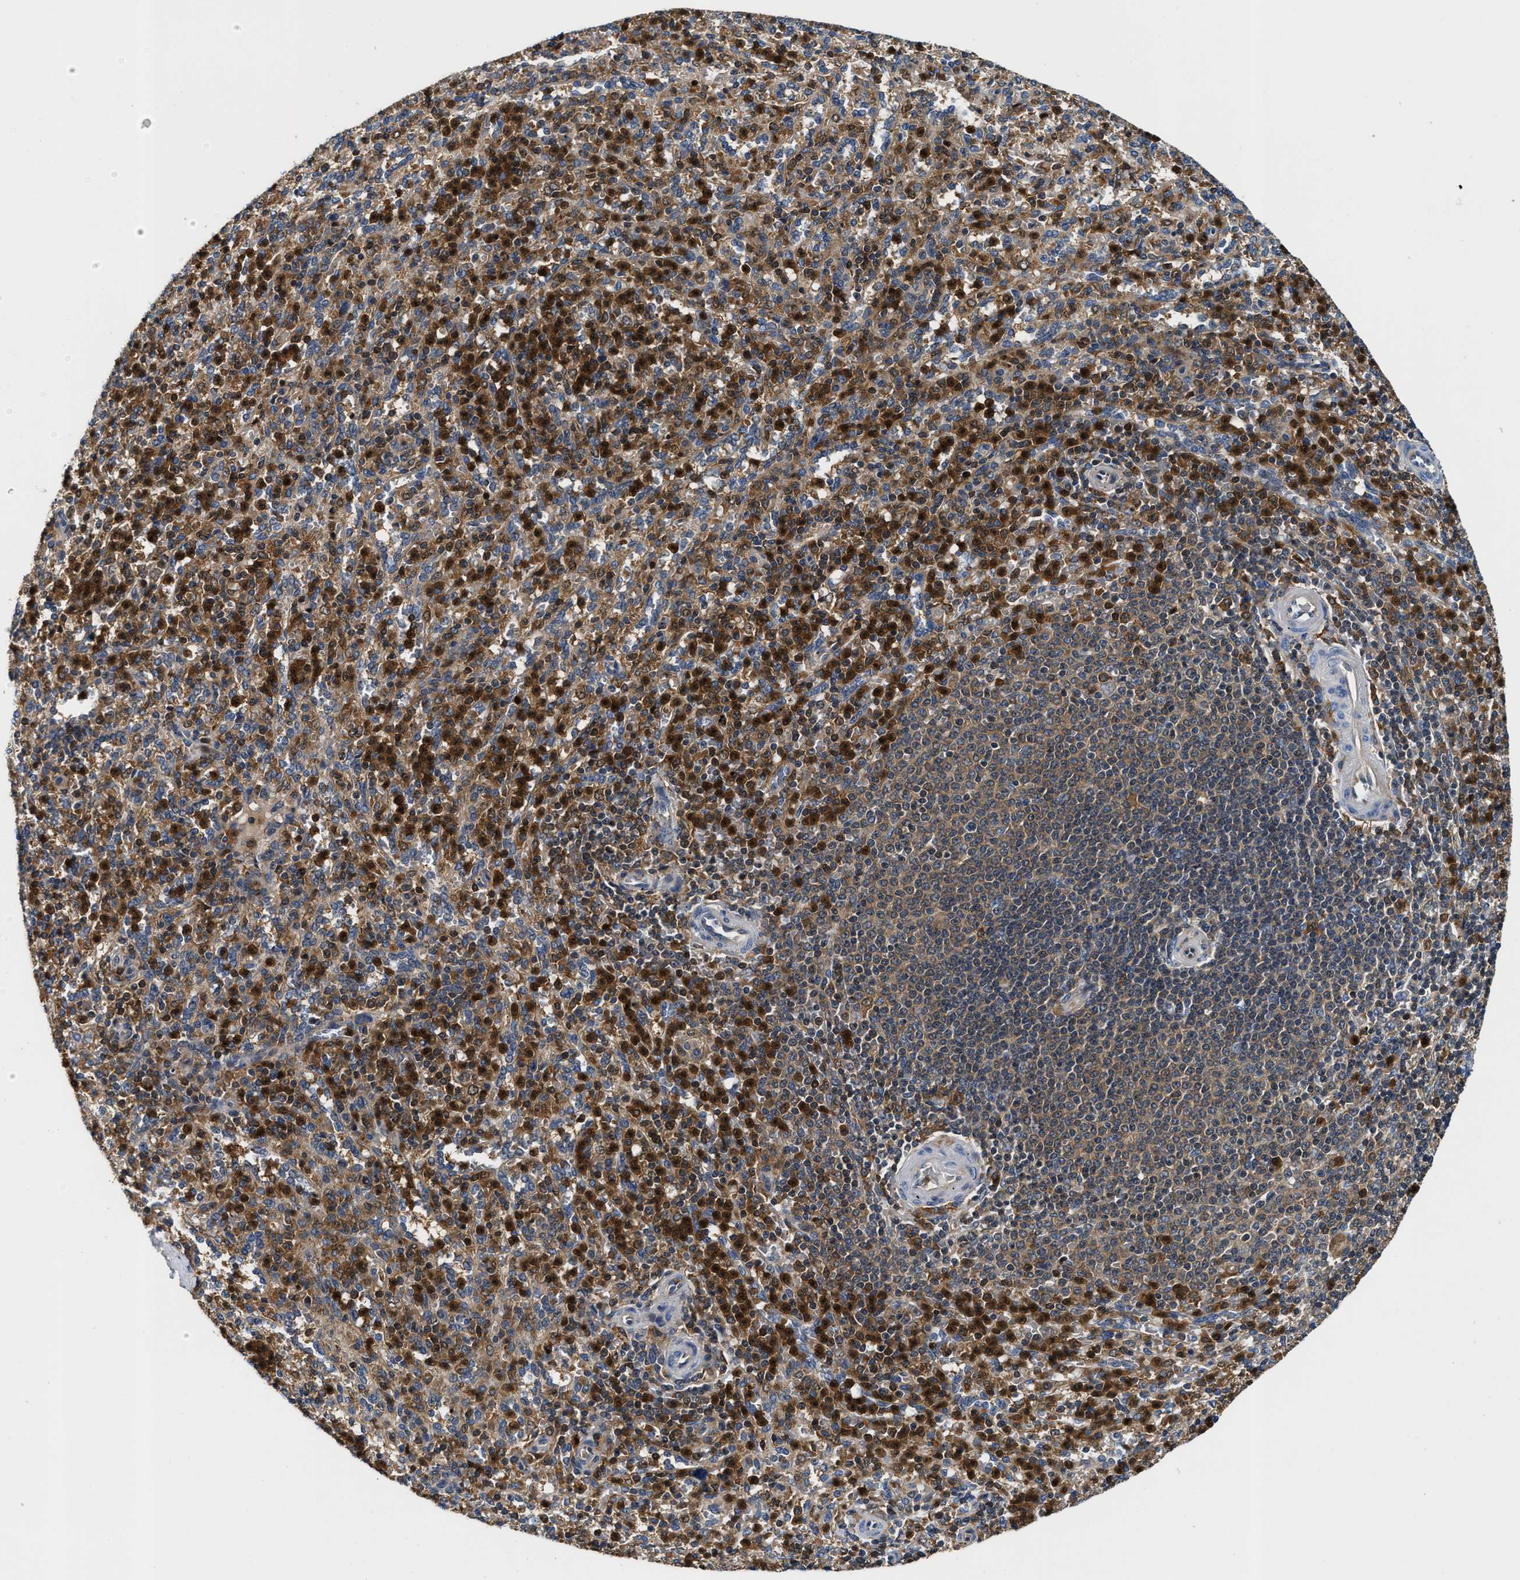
{"staining": {"intensity": "moderate", "quantity": "25%-75%", "location": "cytoplasmic/membranous"}, "tissue": "spleen", "cell_type": "Cells in red pulp", "image_type": "normal", "snomed": [{"axis": "morphology", "description": "Normal tissue, NOS"}, {"axis": "topography", "description": "Spleen"}], "caption": "DAB immunohistochemical staining of benign spleen reveals moderate cytoplasmic/membranous protein positivity in about 25%-75% of cells in red pulp.", "gene": "OSTF1", "patient": {"sex": "male", "age": 36}}